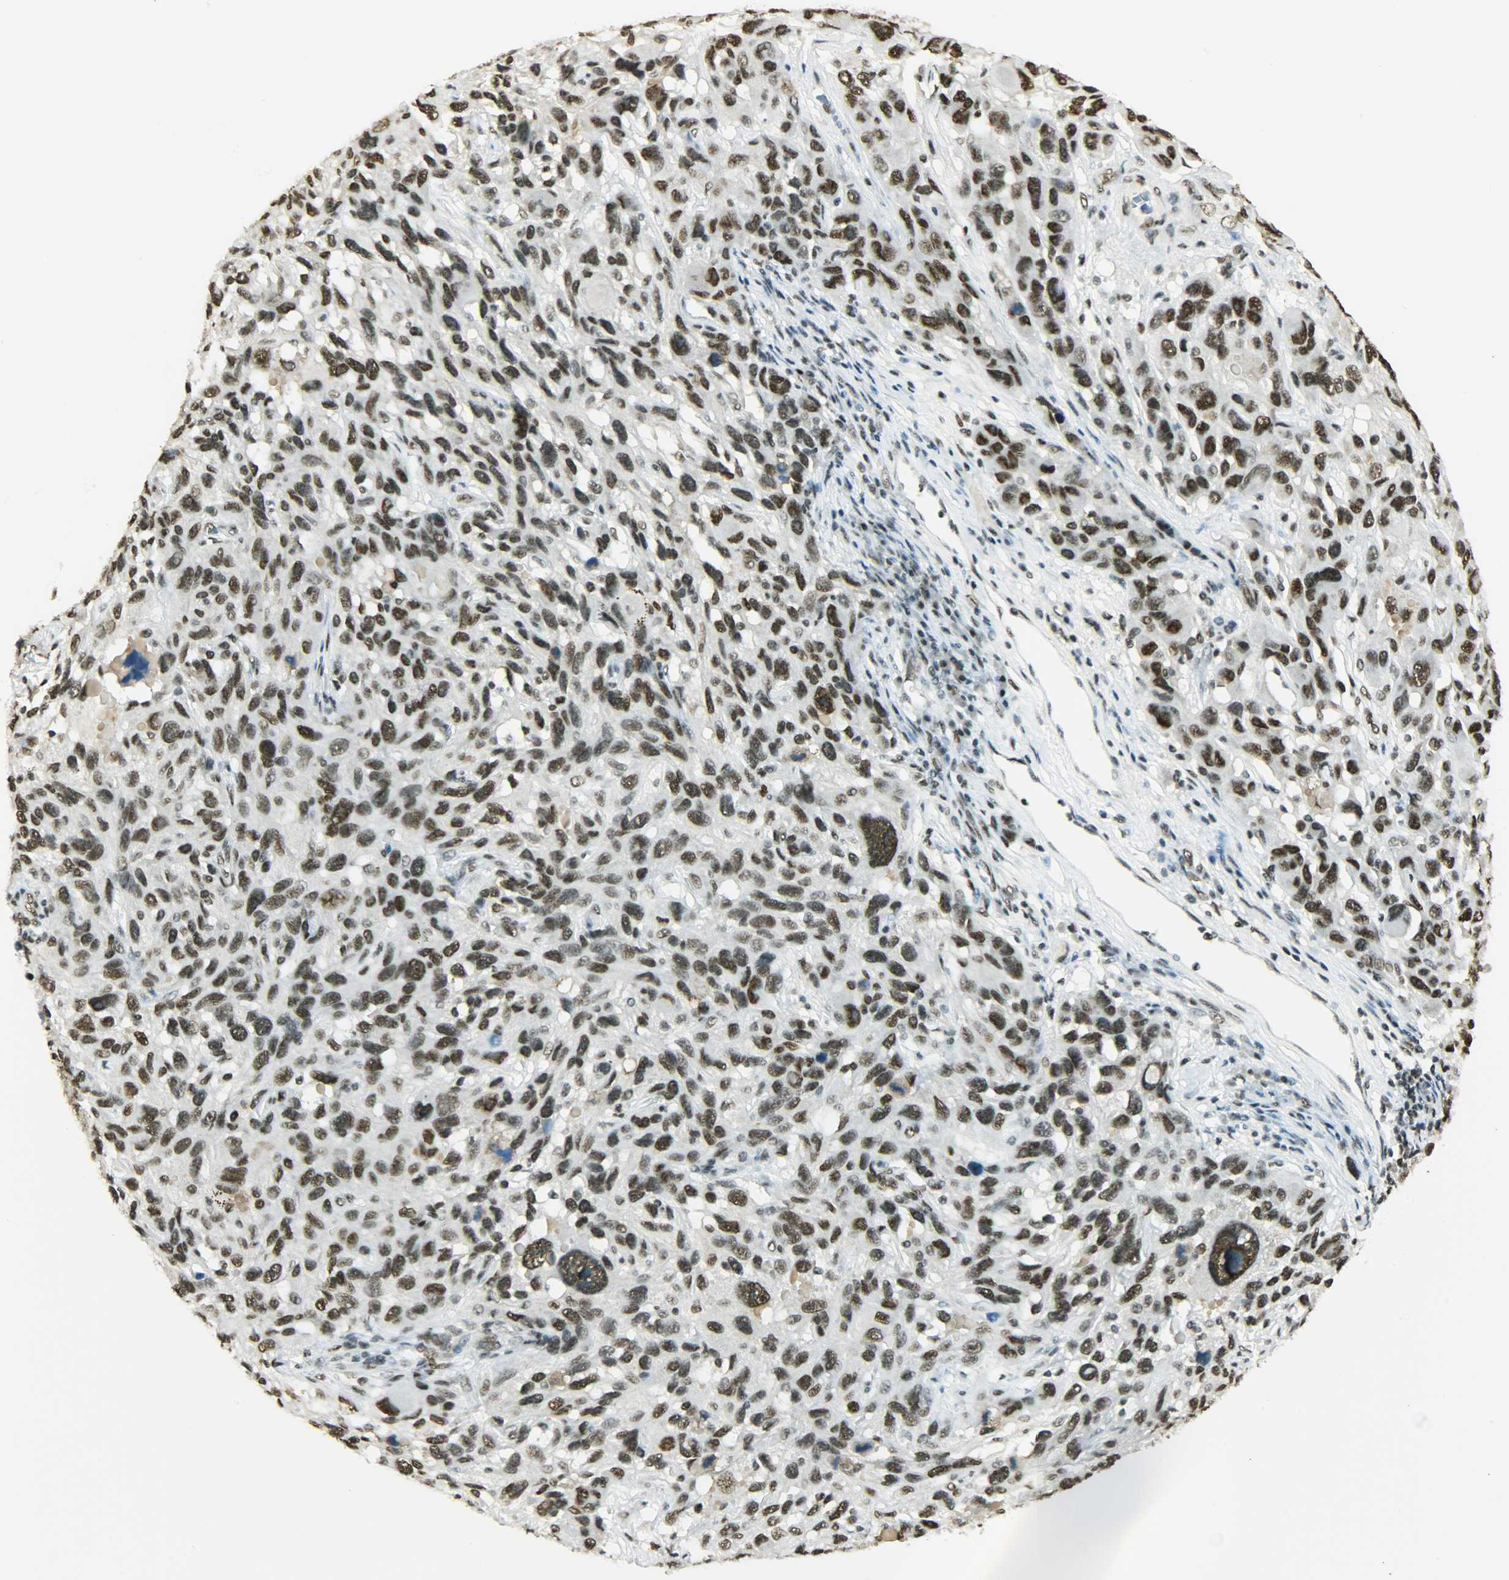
{"staining": {"intensity": "strong", "quantity": ">75%", "location": "nuclear"}, "tissue": "melanoma", "cell_type": "Tumor cells", "image_type": "cancer", "snomed": [{"axis": "morphology", "description": "Malignant melanoma, NOS"}, {"axis": "topography", "description": "Skin"}], "caption": "IHC image of neoplastic tissue: human malignant melanoma stained using IHC reveals high levels of strong protein expression localized specifically in the nuclear of tumor cells, appearing as a nuclear brown color.", "gene": "MYEF2", "patient": {"sex": "male", "age": 53}}